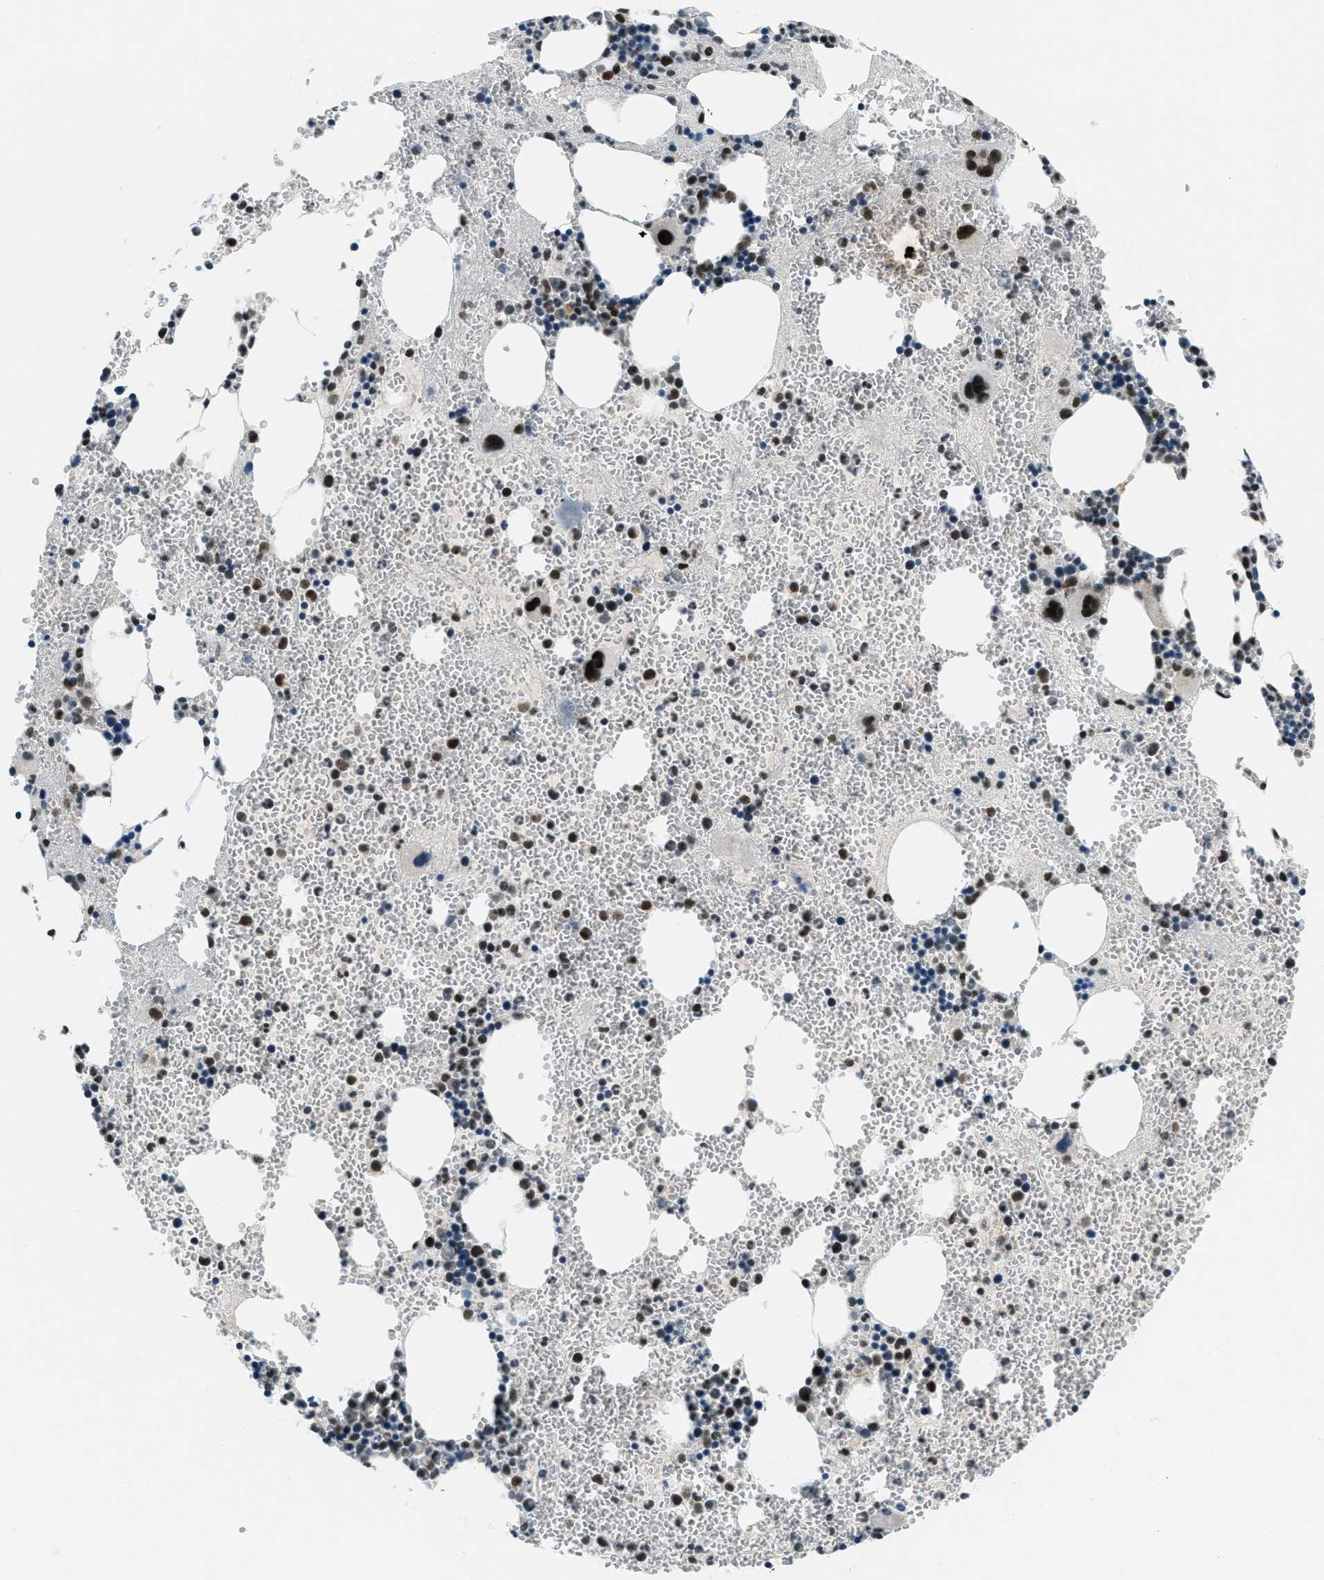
{"staining": {"intensity": "strong", "quantity": "25%-75%", "location": "nuclear"}, "tissue": "bone marrow", "cell_type": "Hematopoietic cells", "image_type": "normal", "snomed": [{"axis": "morphology", "description": "Normal tissue, NOS"}, {"axis": "morphology", "description": "Inflammation, NOS"}, {"axis": "topography", "description": "Bone marrow"}], "caption": "Bone marrow stained with DAB (3,3'-diaminobenzidine) immunohistochemistry displays high levels of strong nuclear positivity in about 25%-75% of hematopoietic cells. Immunohistochemistry stains the protein of interest in brown and the nuclei are stained blue.", "gene": "KLF6", "patient": {"sex": "female", "age": 76}}